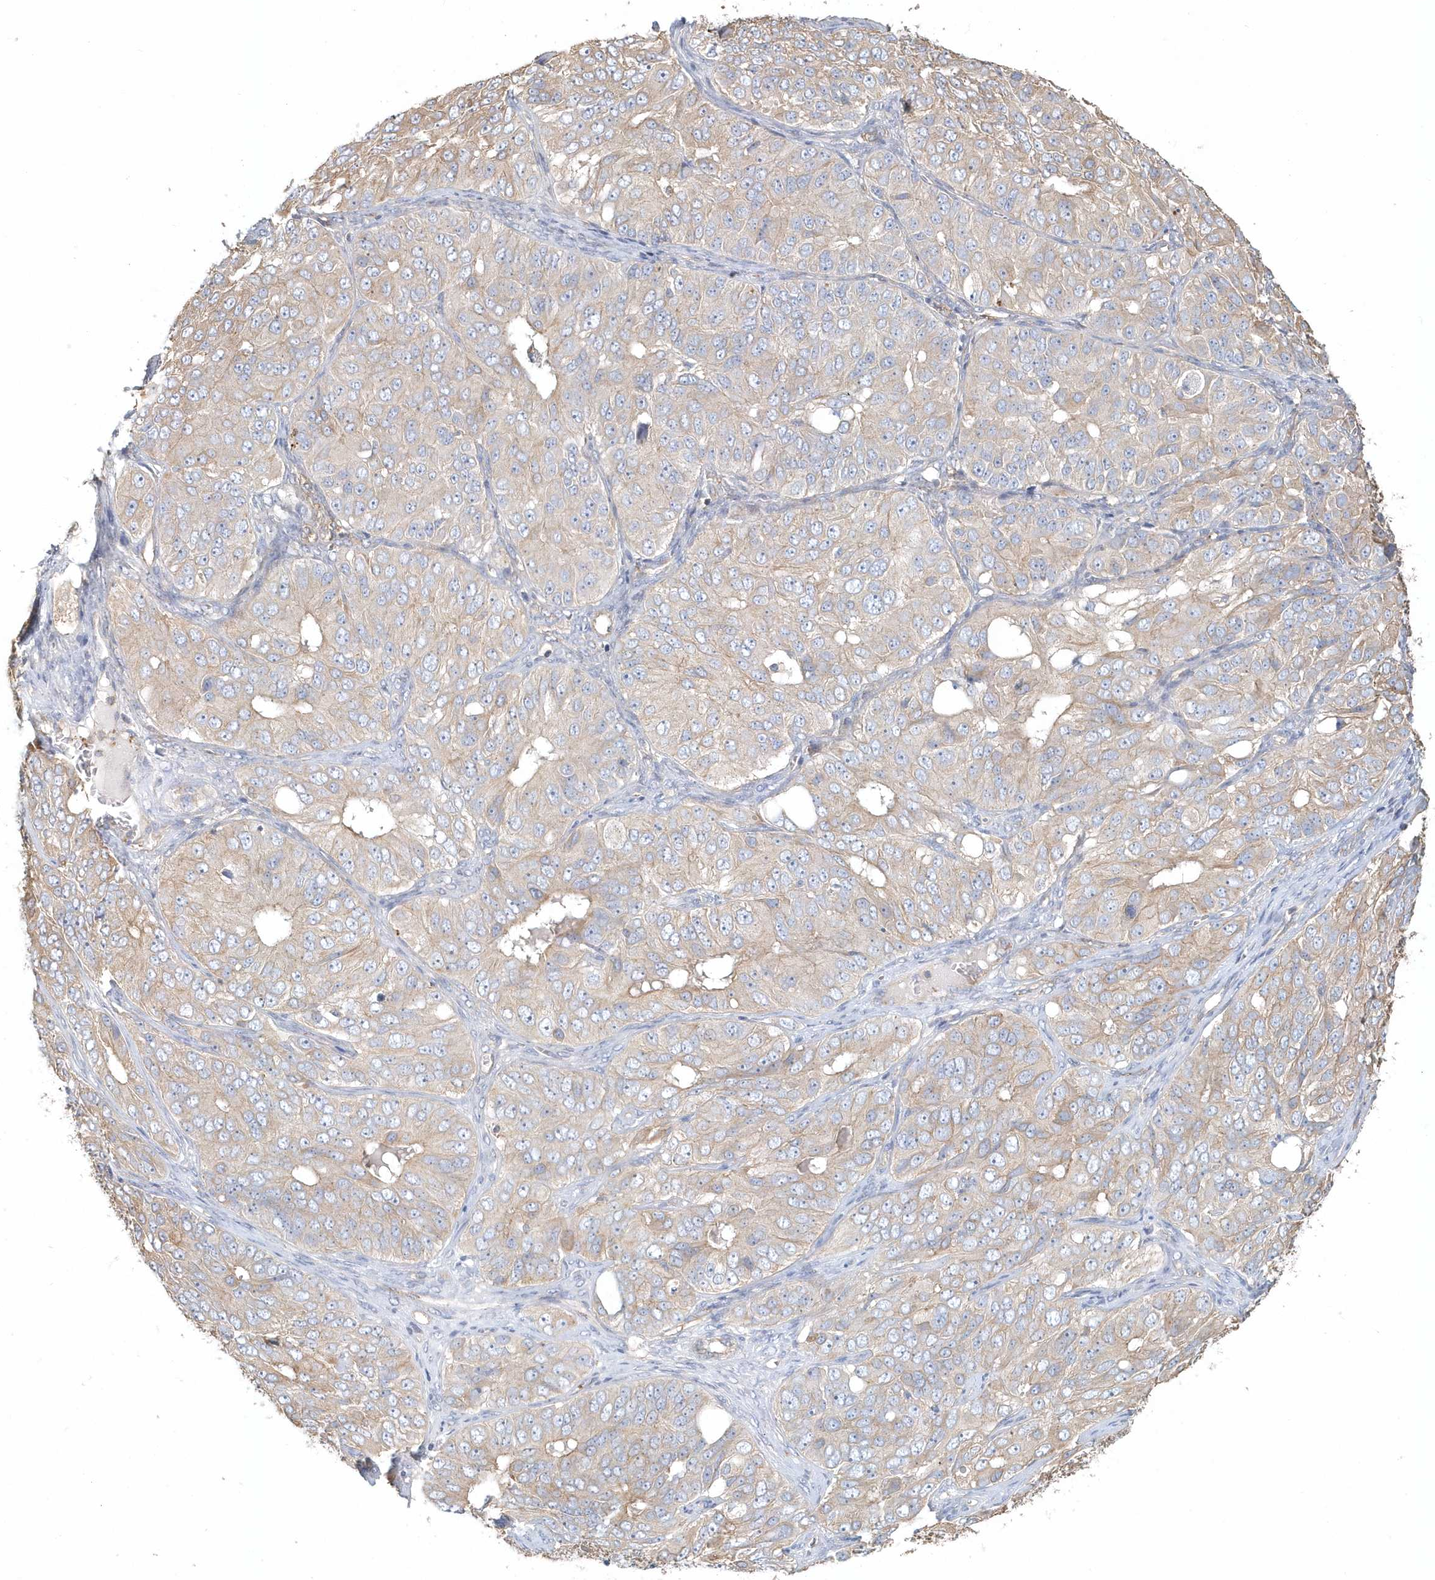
{"staining": {"intensity": "weak", "quantity": "25%-75%", "location": "cytoplasmic/membranous"}, "tissue": "ovarian cancer", "cell_type": "Tumor cells", "image_type": "cancer", "snomed": [{"axis": "morphology", "description": "Carcinoma, endometroid"}, {"axis": "topography", "description": "Ovary"}], "caption": "Protein expression analysis of human ovarian cancer (endometroid carcinoma) reveals weak cytoplasmic/membranous expression in approximately 25%-75% of tumor cells.", "gene": "MMRN1", "patient": {"sex": "female", "age": 51}}